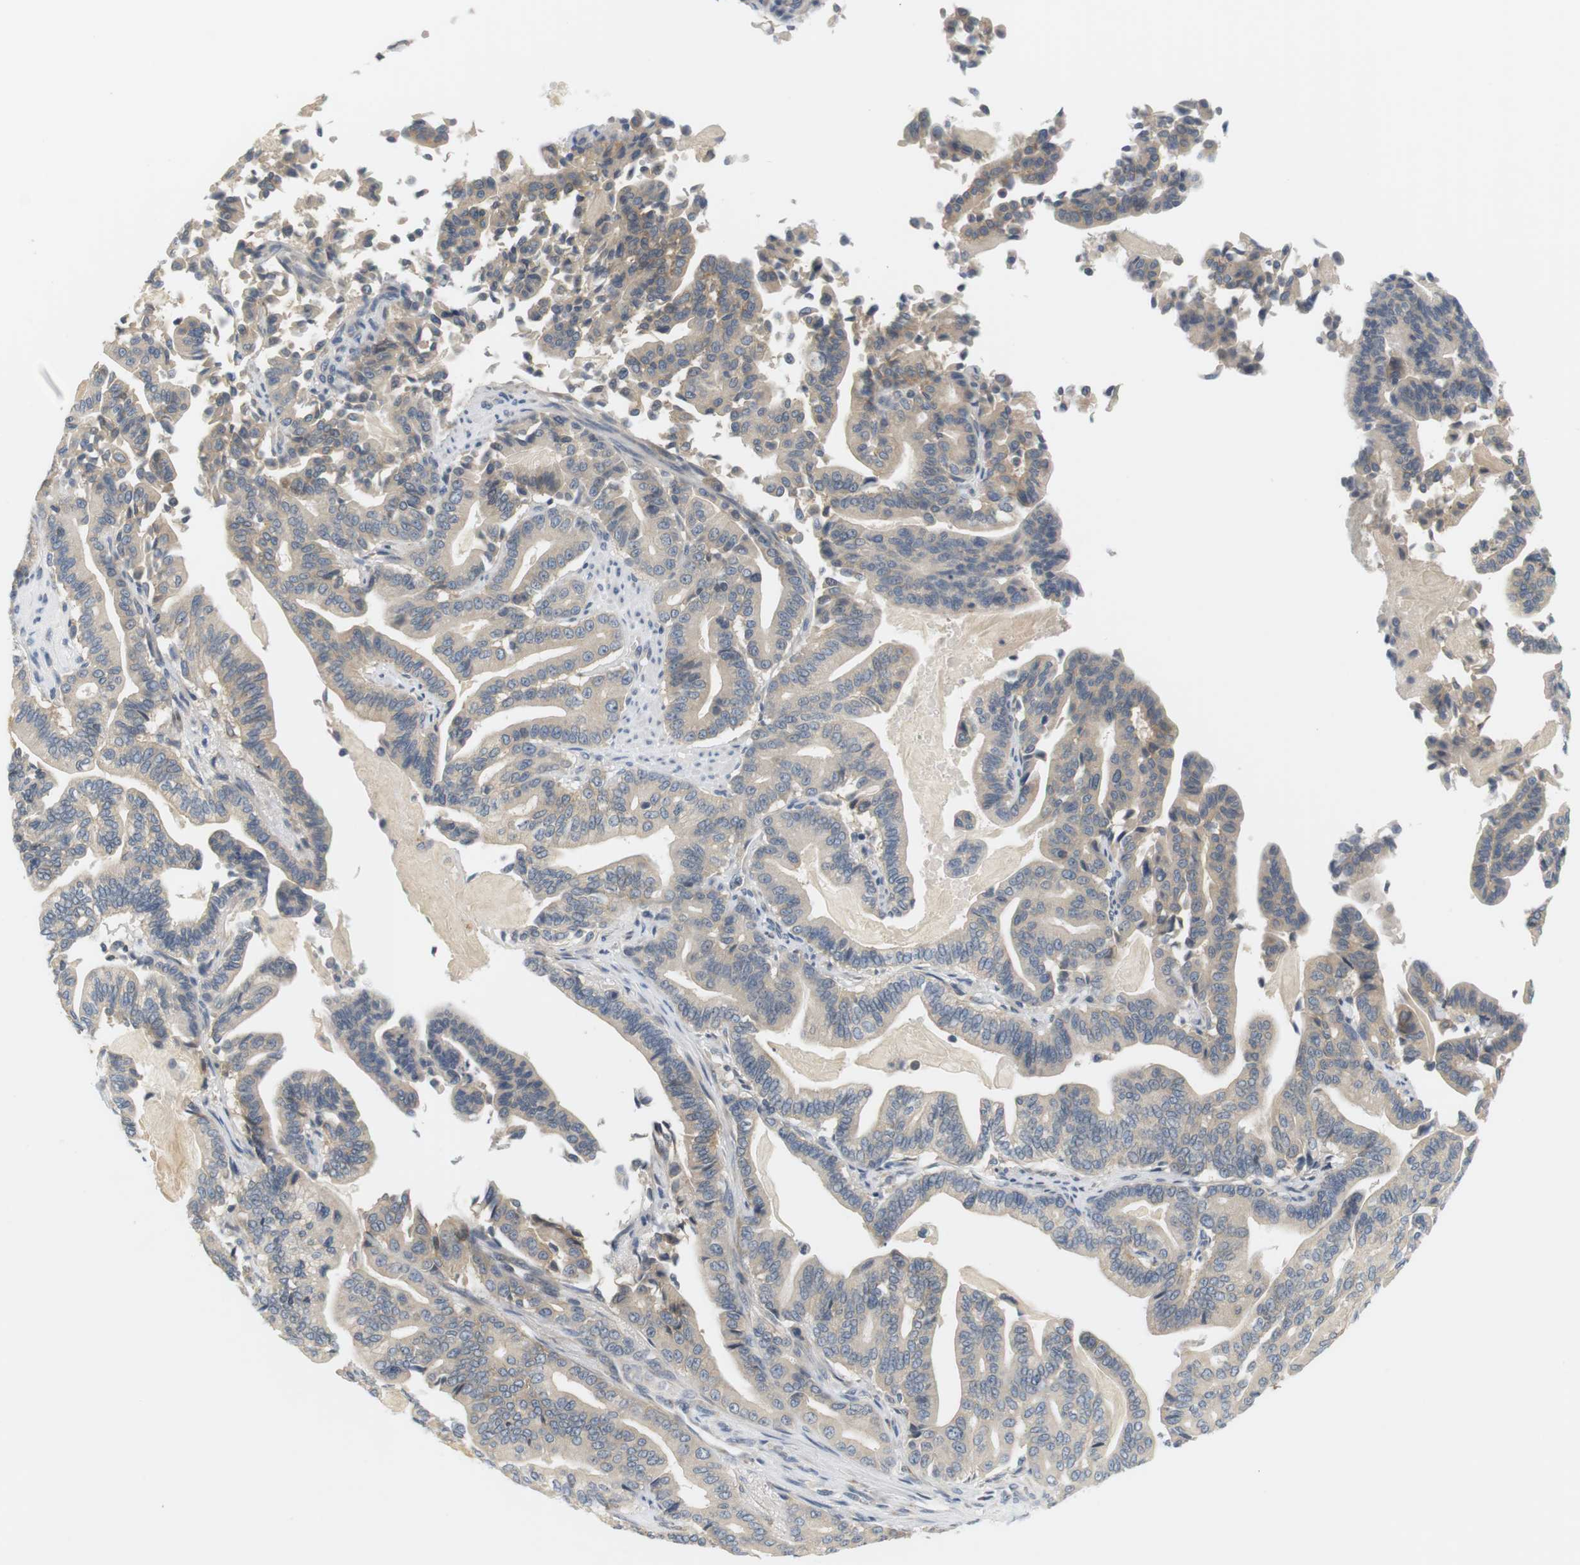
{"staining": {"intensity": "weak", "quantity": "<25%", "location": "cytoplasmic/membranous"}, "tissue": "pancreatic cancer", "cell_type": "Tumor cells", "image_type": "cancer", "snomed": [{"axis": "morphology", "description": "Normal tissue, NOS"}, {"axis": "morphology", "description": "Adenocarcinoma, NOS"}, {"axis": "topography", "description": "Pancreas"}], "caption": "Tumor cells show no significant protein staining in pancreatic cancer.", "gene": "EVA1C", "patient": {"sex": "male", "age": 63}}